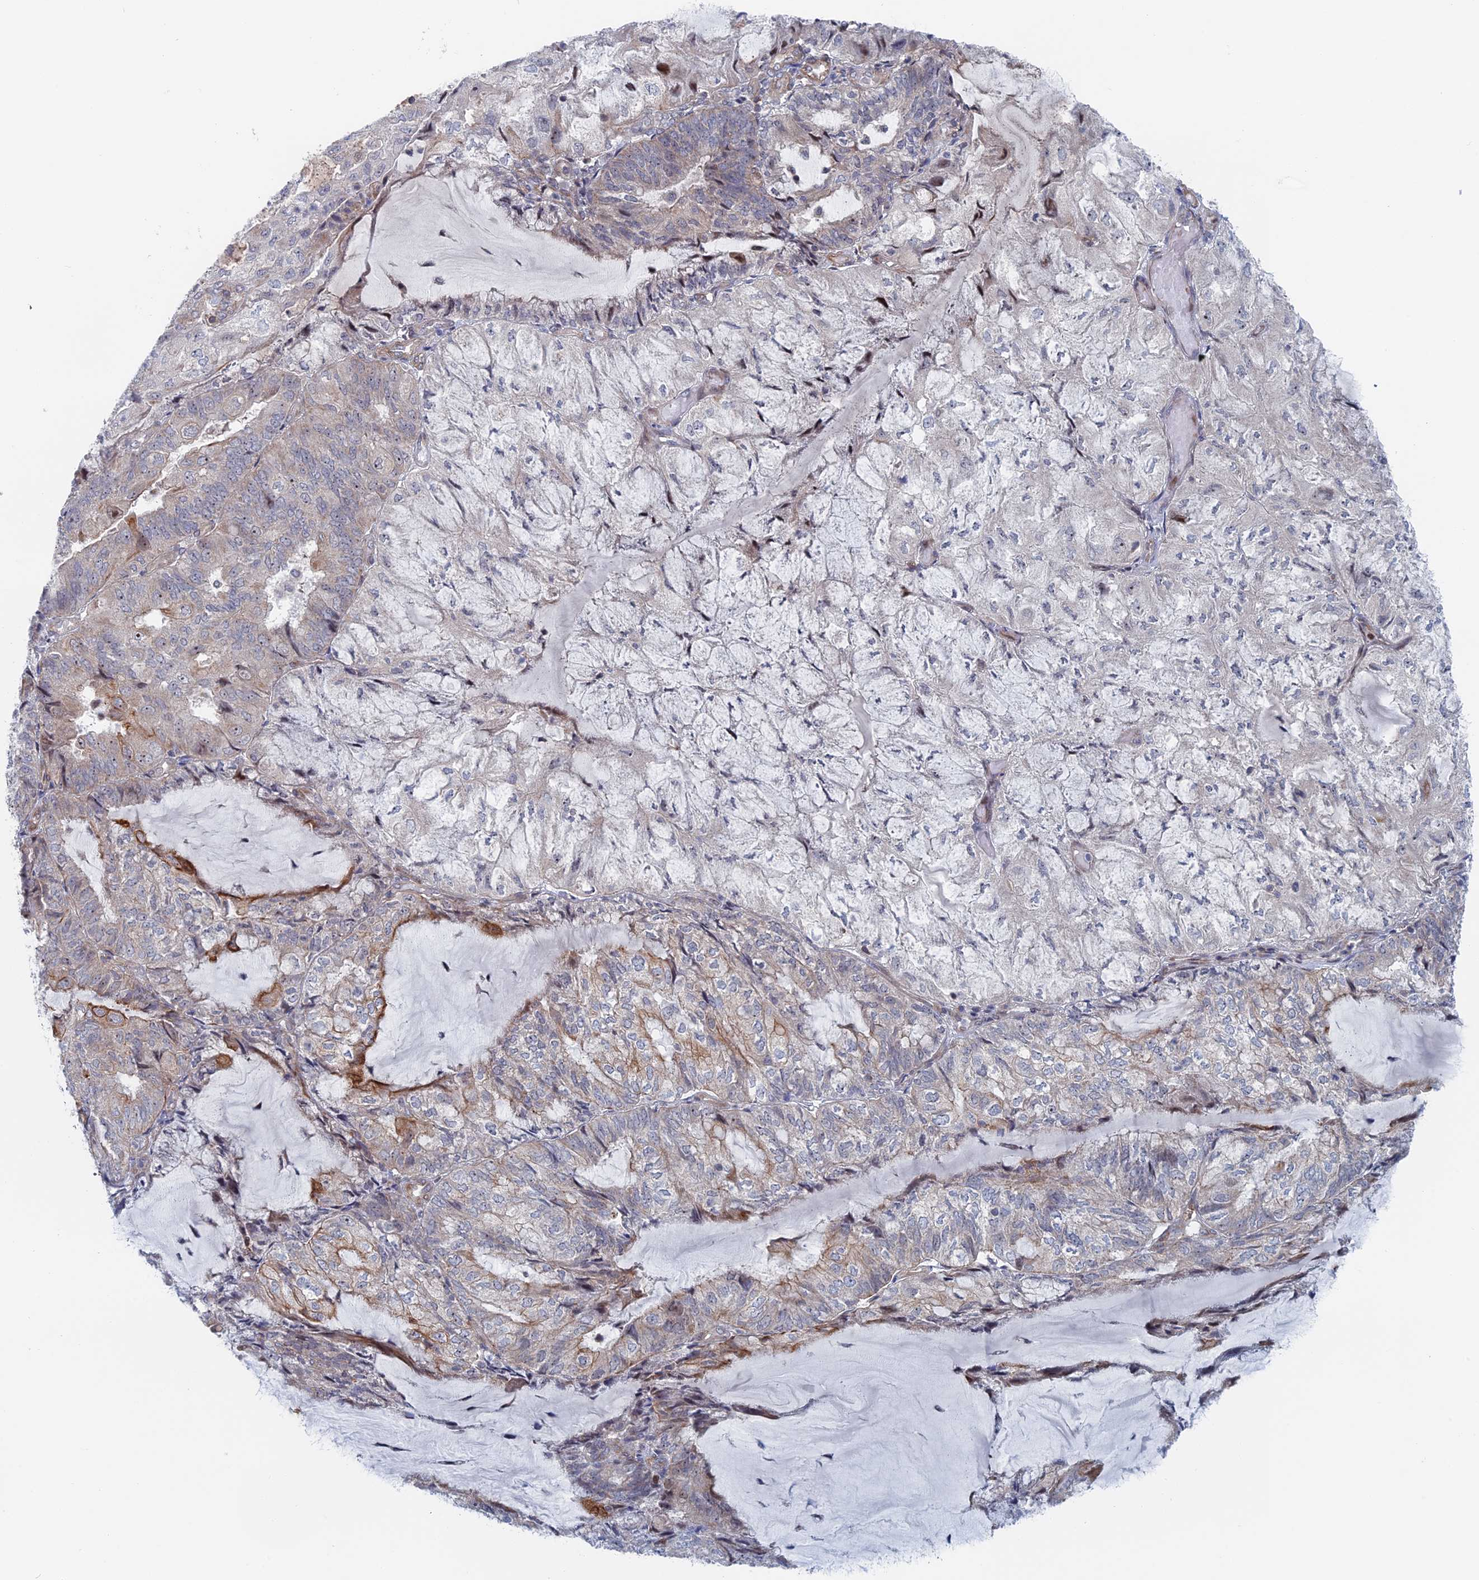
{"staining": {"intensity": "moderate", "quantity": "<25%", "location": "cytoplasmic/membranous"}, "tissue": "endometrial cancer", "cell_type": "Tumor cells", "image_type": "cancer", "snomed": [{"axis": "morphology", "description": "Adenocarcinoma, NOS"}, {"axis": "topography", "description": "Endometrium"}], "caption": "An immunohistochemistry (IHC) photomicrograph of neoplastic tissue is shown. Protein staining in brown shows moderate cytoplasmic/membranous positivity in adenocarcinoma (endometrial) within tumor cells.", "gene": "IL7", "patient": {"sex": "female", "age": 81}}